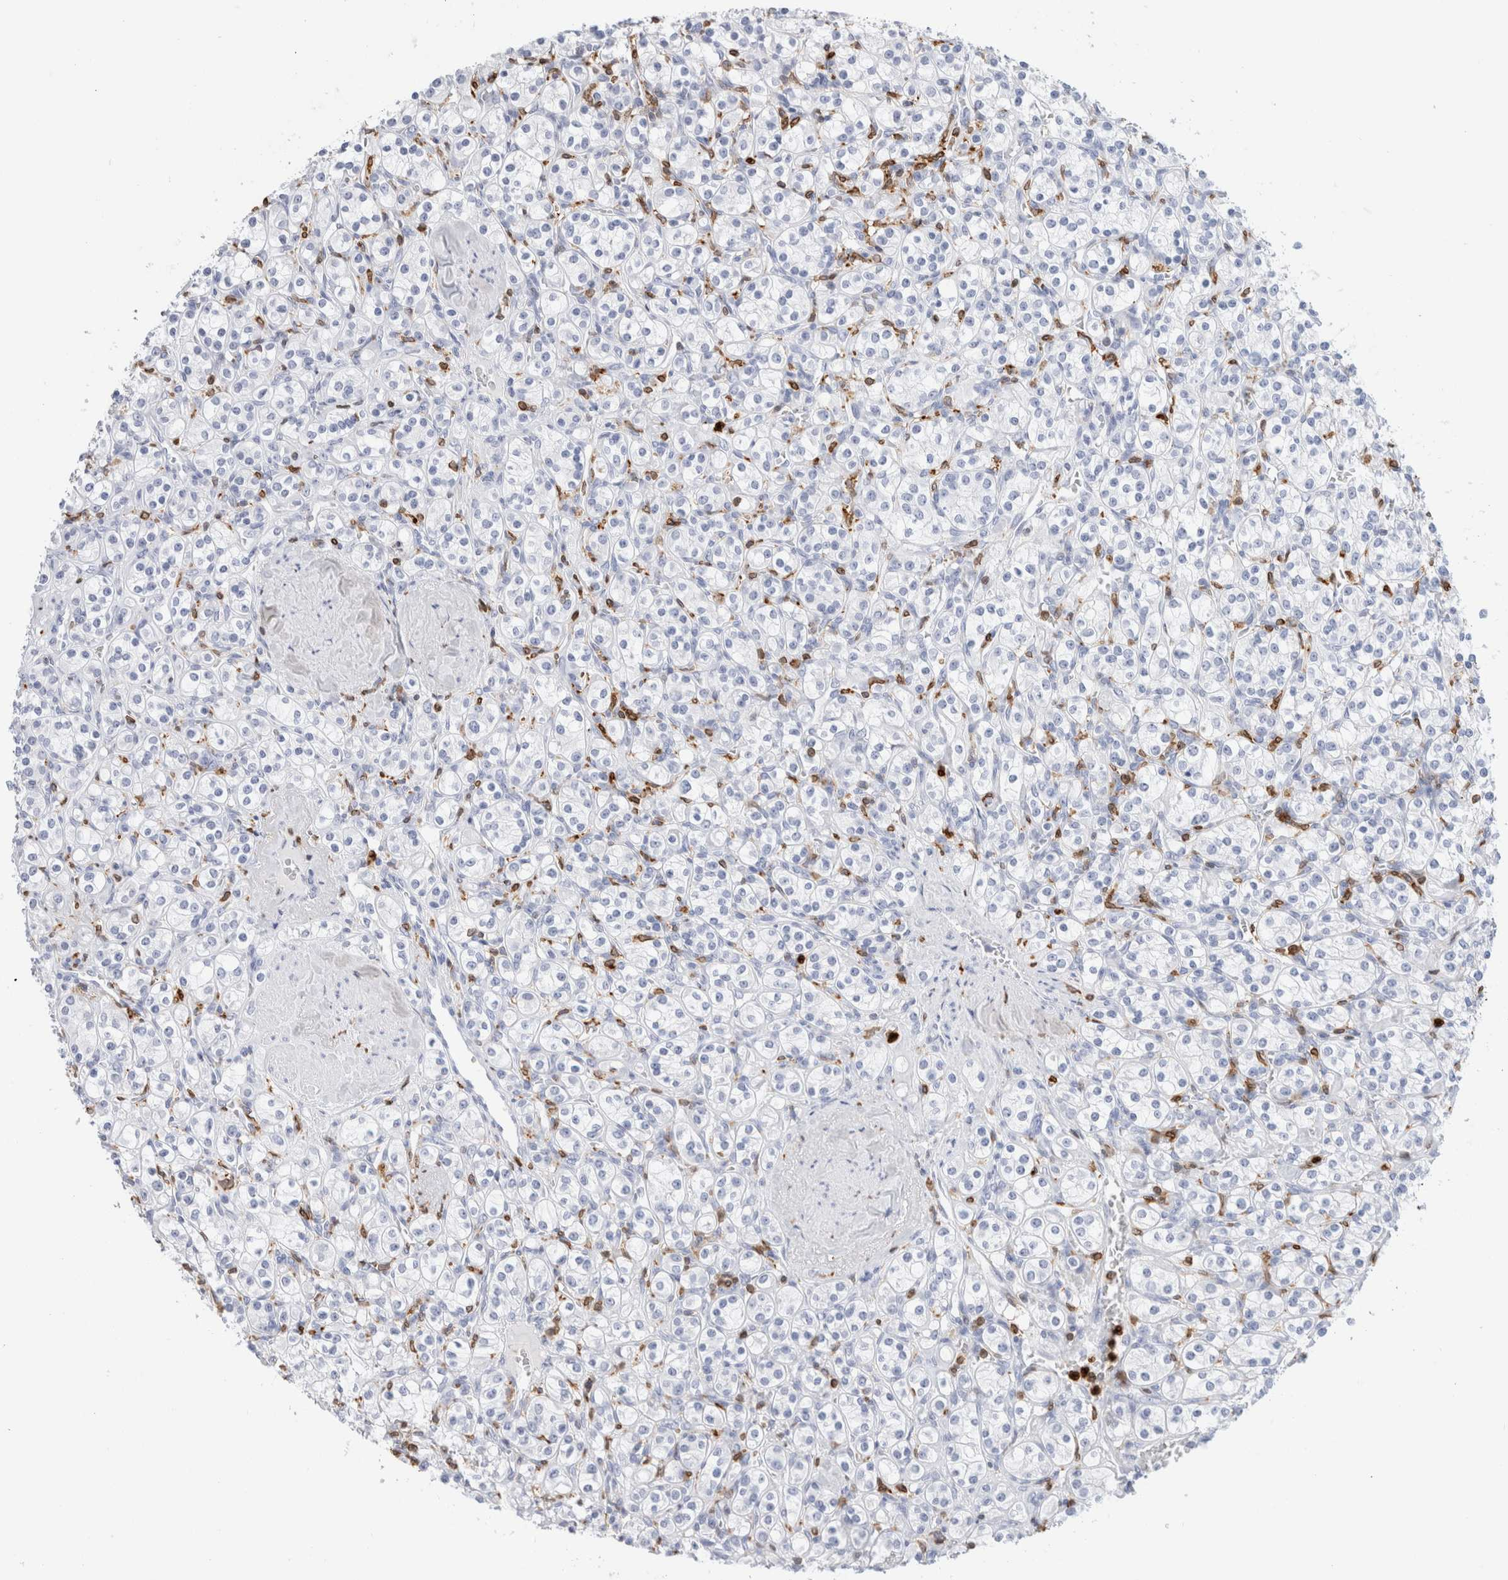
{"staining": {"intensity": "negative", "quantity": "none", "location": "none"}, "tissue": "renal cancer", "cell_type": "Tumor cells", "image_type": "cancer", "snomed": [{"axis": "morphology", "description": "Adenocarcinoma, NOS"}, {"axis": "topography", "description": "Kidney"}], "caption": "This is an immunohistochemistry micrograph of human renal cancer (adenocarcinoma). There is no expression in tumor cells.", "gene": "ALOX5AP", "patient": {"sex": "male", "age": 77}}